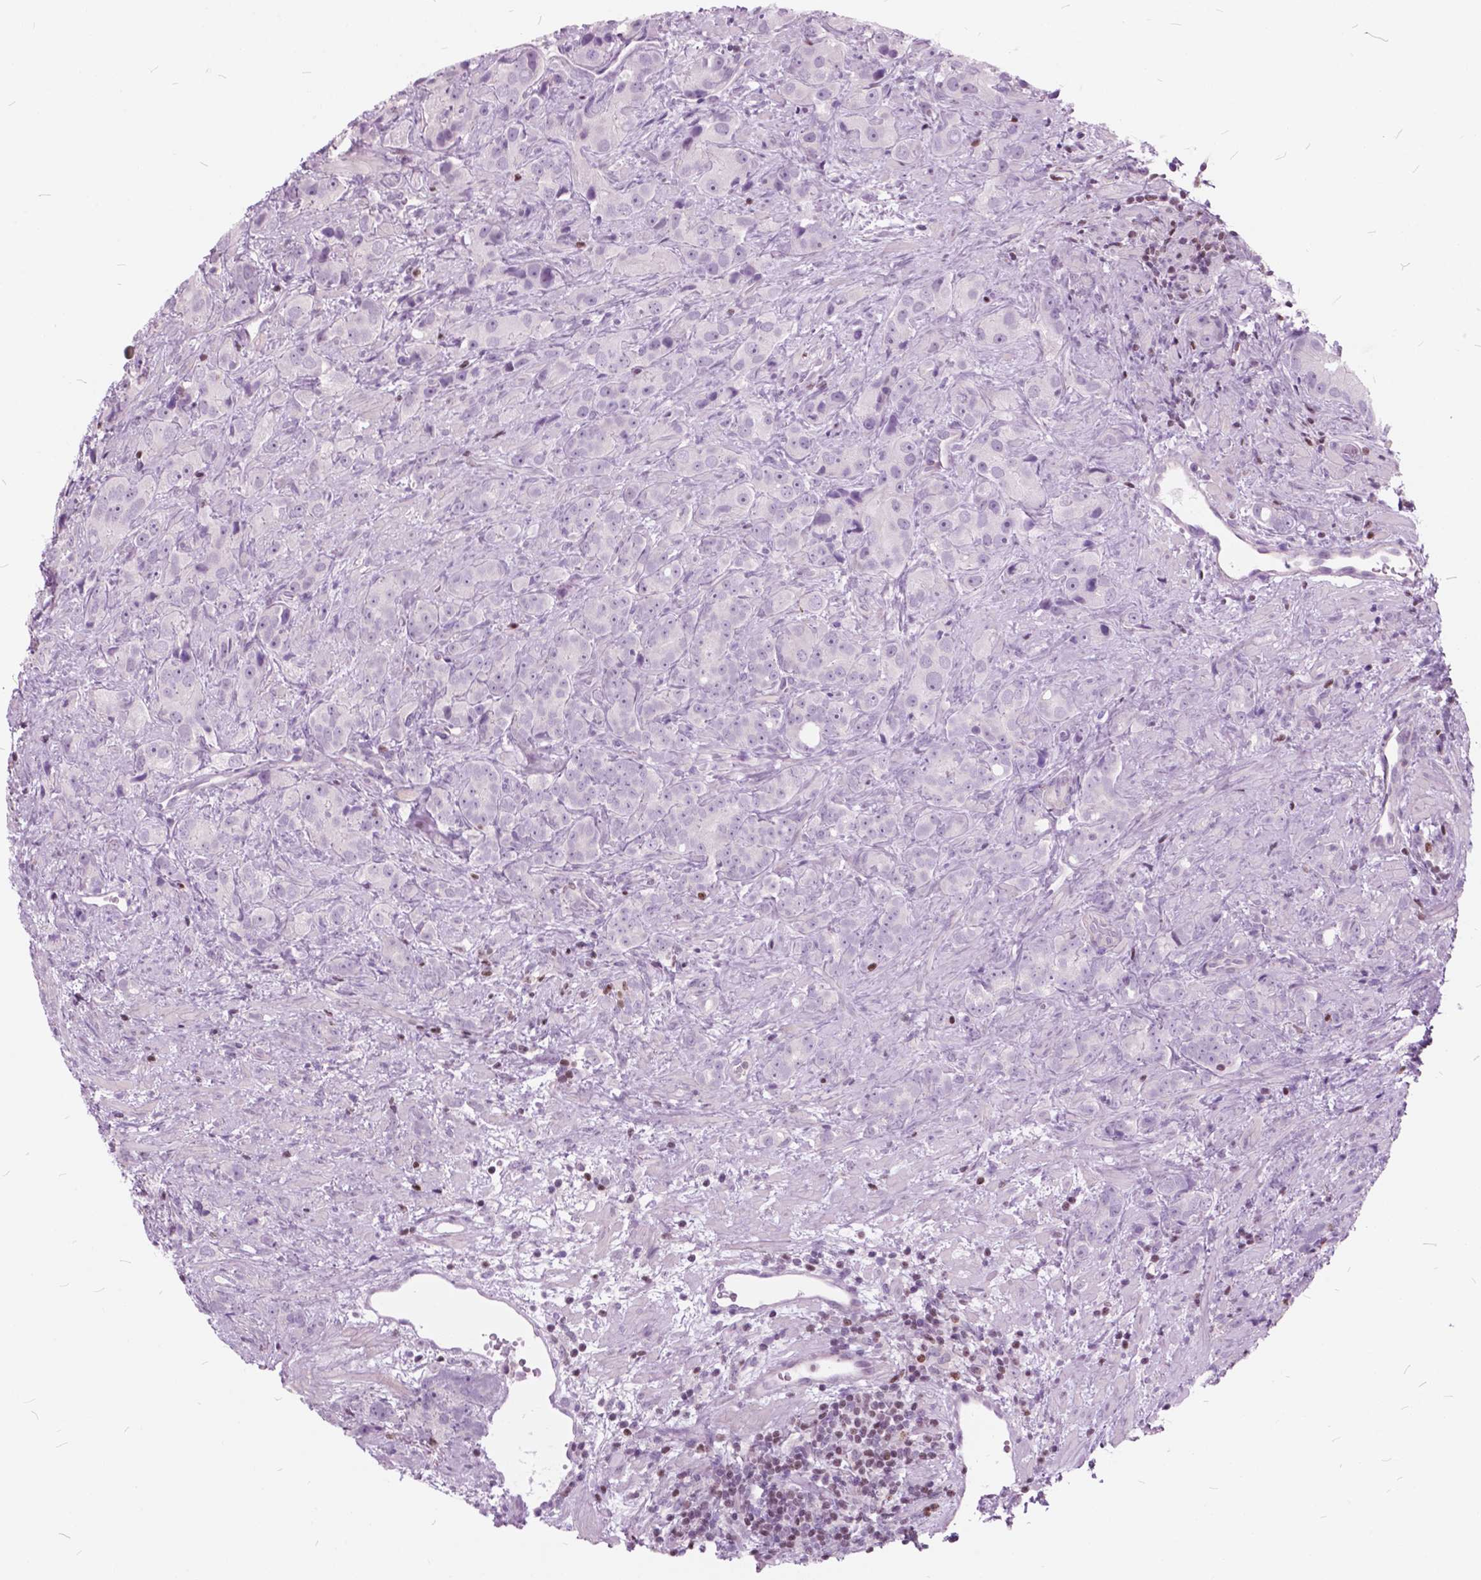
{"staining": {"intensity": "negative", "quantity": "none", "location": "none"}, "tissue": "prostate cancer", "cell_type": "Tumor cells", "image_type": "cancer", "snomed": [{"axis": "morphology", "description": "Adenocarcinoma, High grade"}, {"axis": "topography", "description": "Prostate"}], "caption": "This is an immunohistochemistry micrograph of prostate cancer. There is no positivity in tumor cells.", "gene": "SP140", "patient": {"sex": "male", "age": 90}}